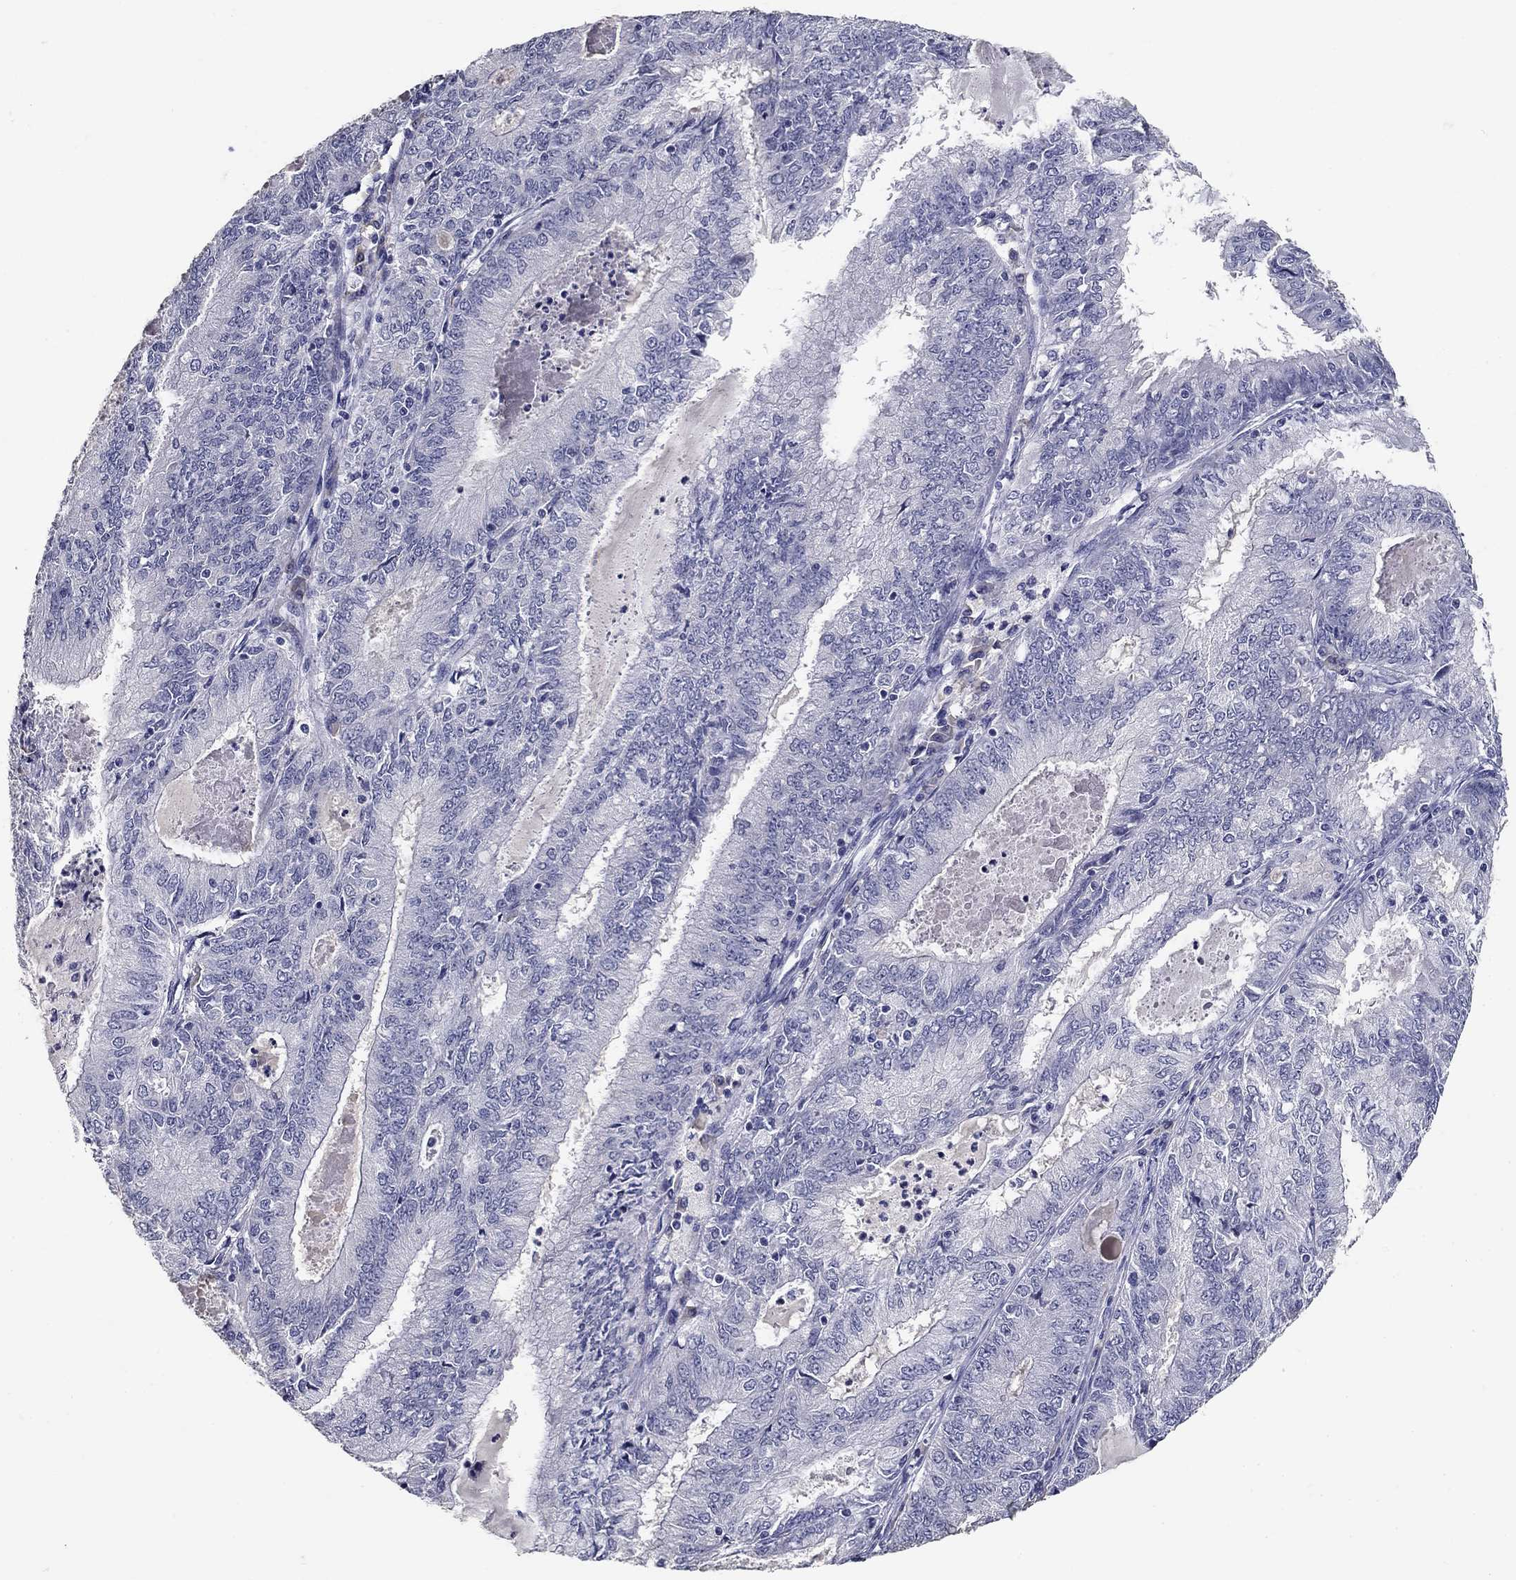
{"staining": {"intensity": "negative", "quantity": "none", "location": "none"}, "tissue": "endometrial cancer", "cell_type": "Tumor cells", "image_type": "cancer", "snomed": [{"axis": "morphology", "description": "Adenocarcinoma, NOS"}, {"axis": "topography", "description": "Endometrium"}], "caption": "Tumor cells show no significant positivity in endometrial cancer (adenocarcinoma).", "gene": "POMC", "patient": {"sex": "female", "age": 57}}